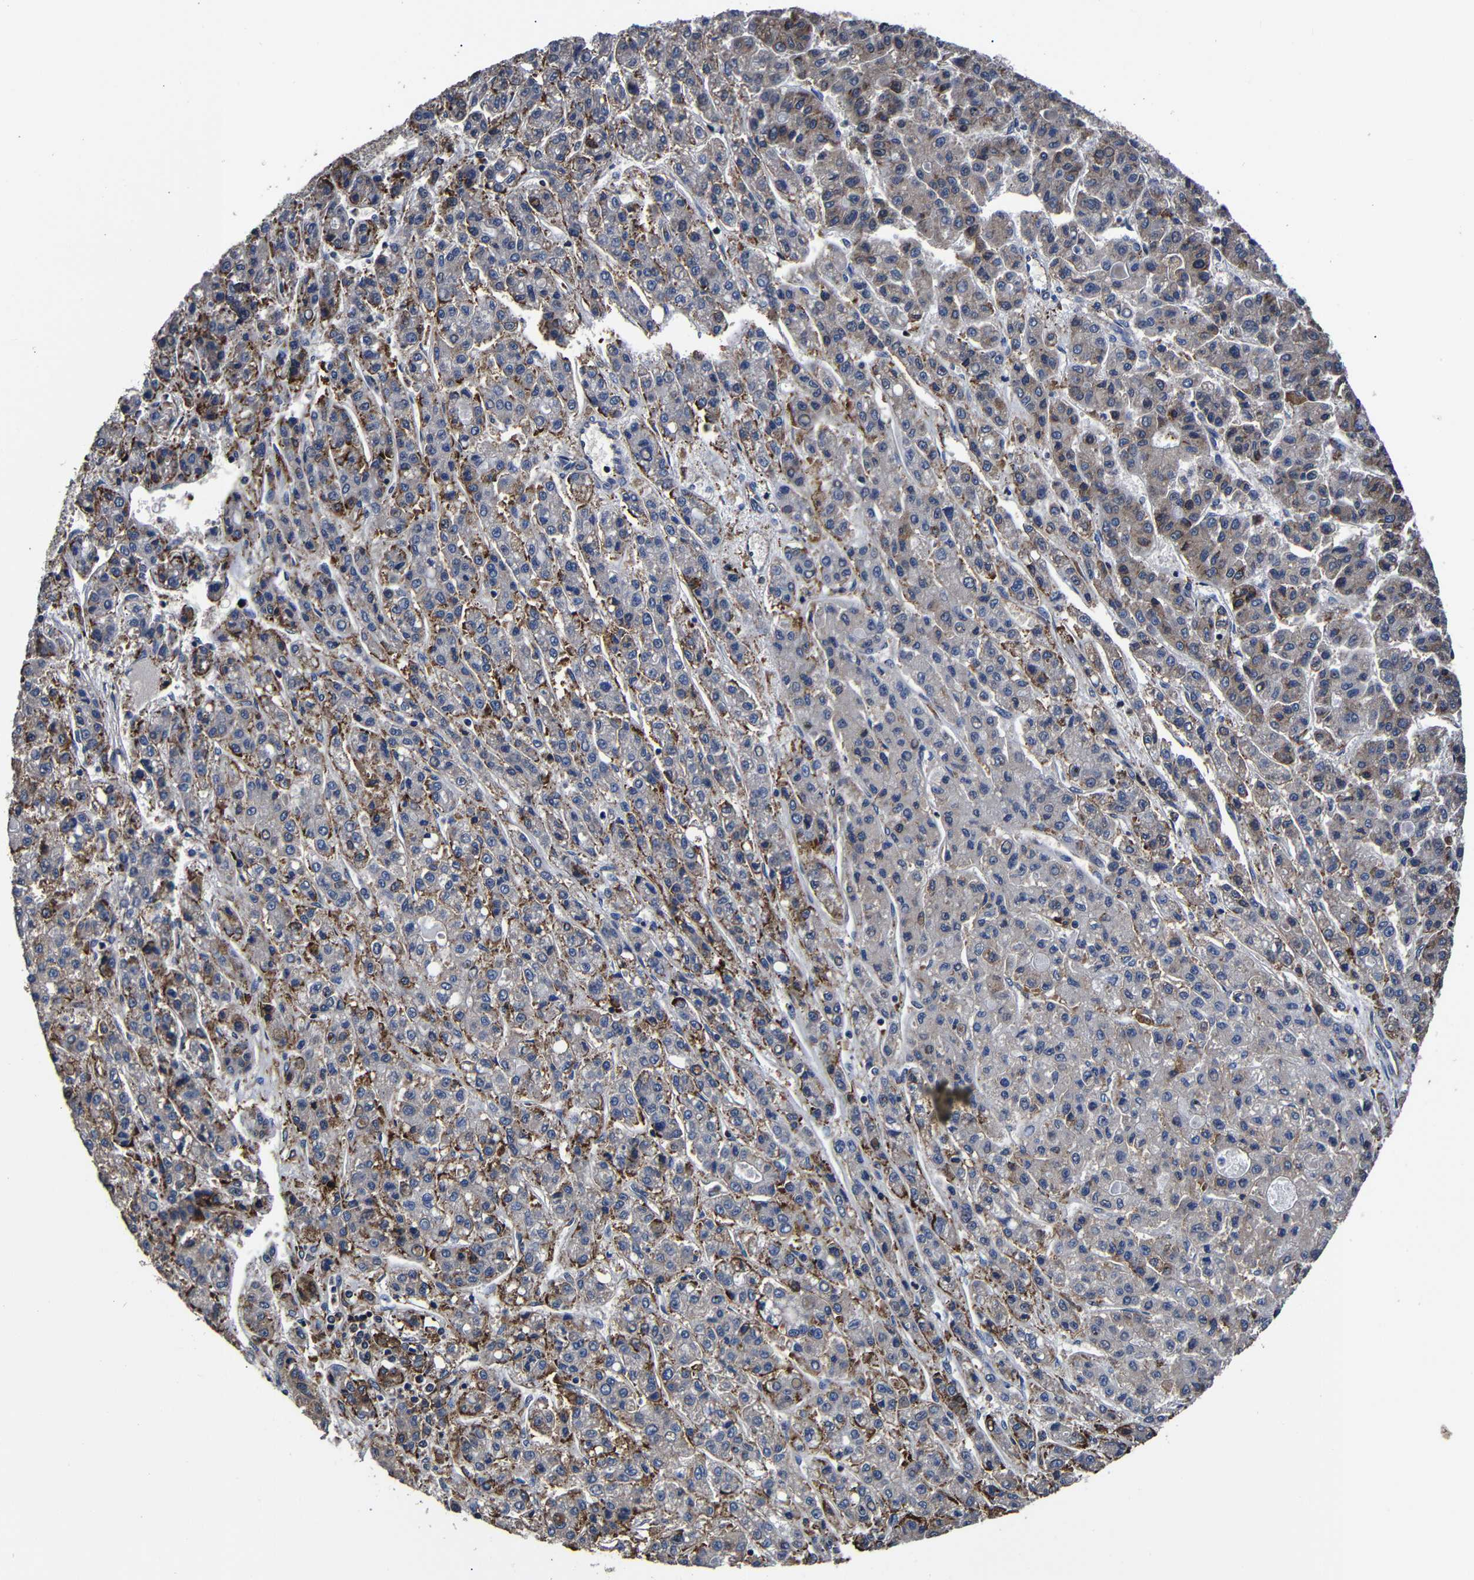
{"staining": {"intensity": "moderate", "quantity": "25%-75%", "location": "cytoplasmic/membranous"}, "tissue": "liver cancer", "cell_type": "Tumor cells", "image_type": "cancer", "snomed": [{"axis": "morphology", "description": "Carcinoma, Hepatocellular, NOS"}, {"axis": "topography", "description": "Liver"}], "caption": "Immunohistochemical staining of liver hepatocellular carcinoma shows medium levels of moderate cytoplasmic/membranous protein staining in about 25%-75% of tumor cells. Nuclei are stained in blue.", "gene": "SCN9A", "patient": {"sex": "male", "age": 70}}